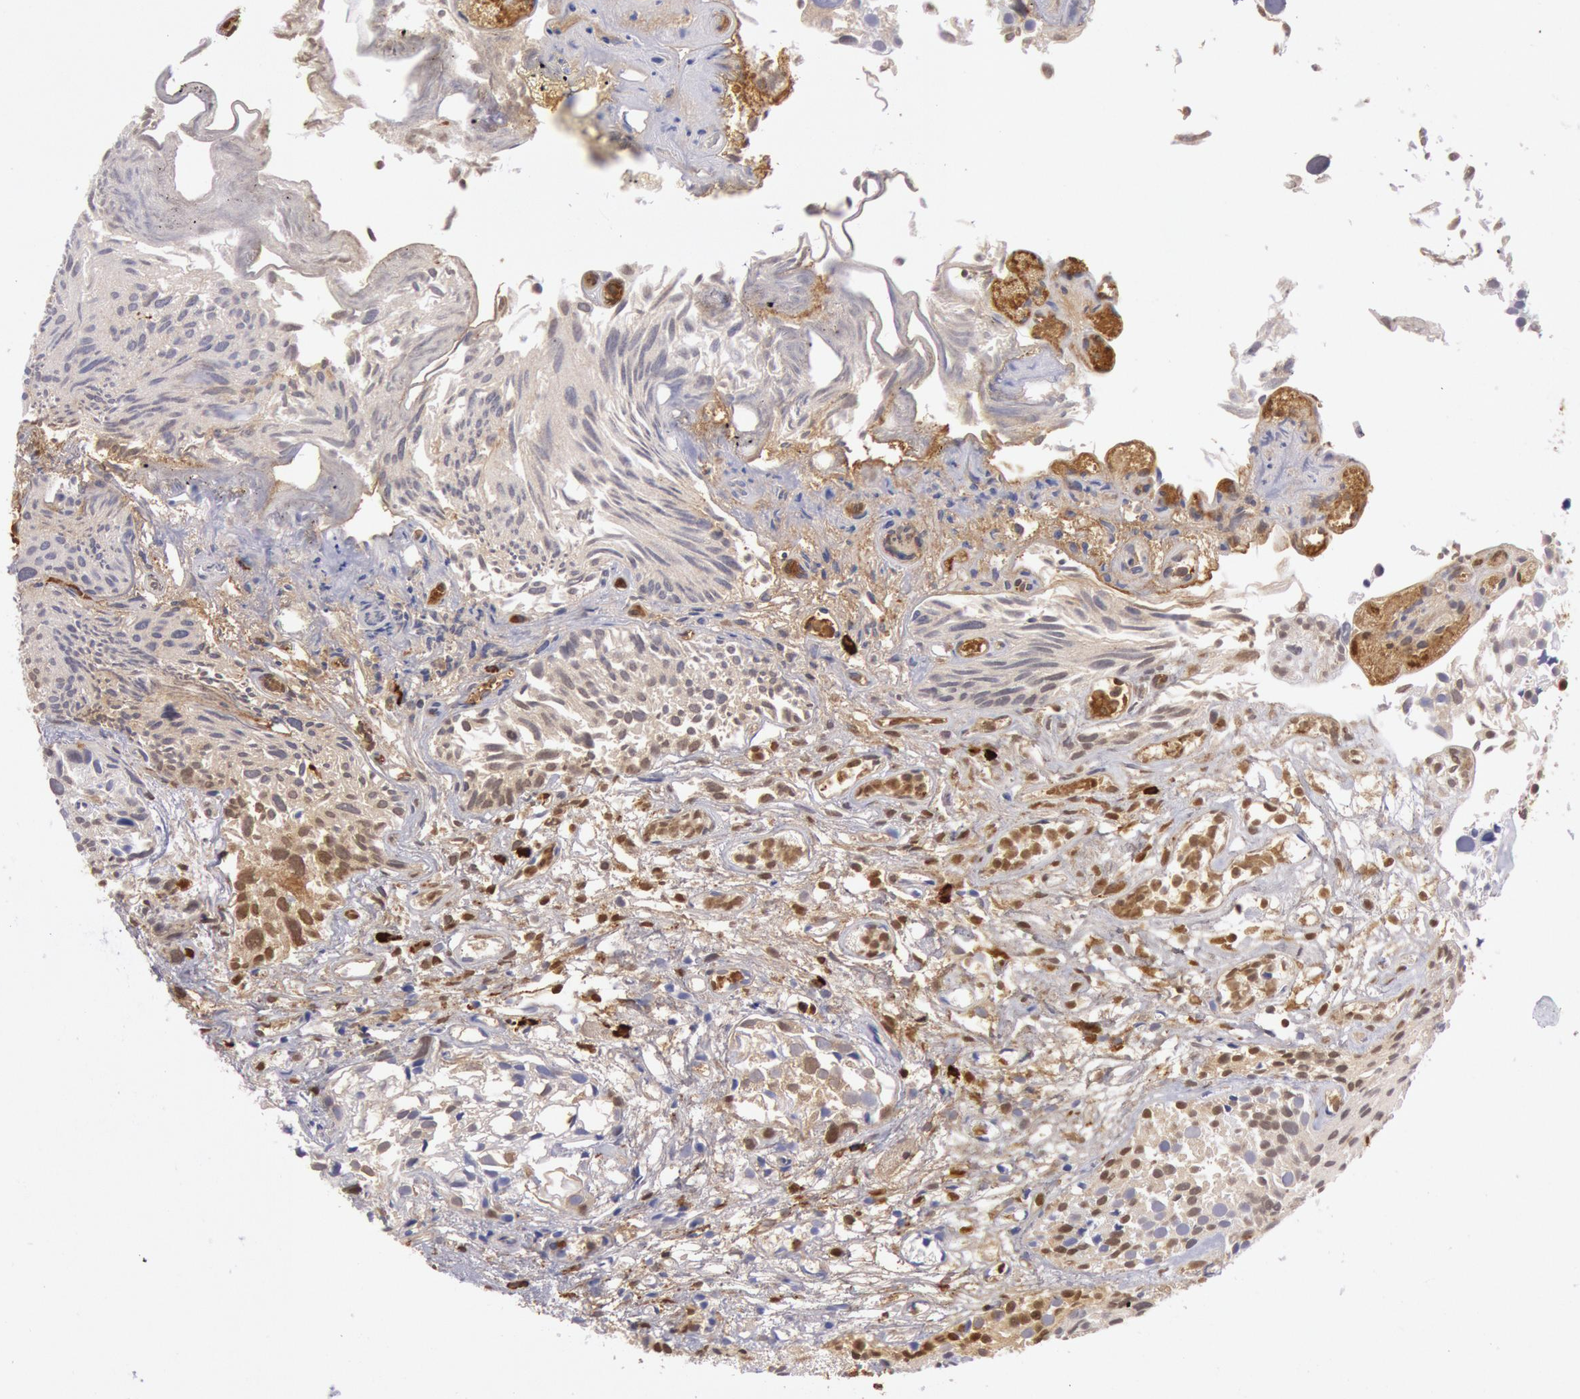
{"staining": {"intensity": "moderate", "quantity": "25%-75%", "location": "cytoplasmic/membranous,nuclear"}, "tissue": "urothelial cancer", "cell_type": "Tumor cells", "image_type": "cancer", "snomed": [{"axis": "morphology", "description": "Urothelial carcinoma, High grade"}, {"axis": "topography", "description": "Urinary bladder"}], "caption": "Moderate cytoplasmic/membranous and nuclear protein staining is identified in approximately 25%-75% of tumor cells in urothelial carcinoma (high-grade).", "gene": "IGHA1", "patient": {"sex": "female", "age": 78}}